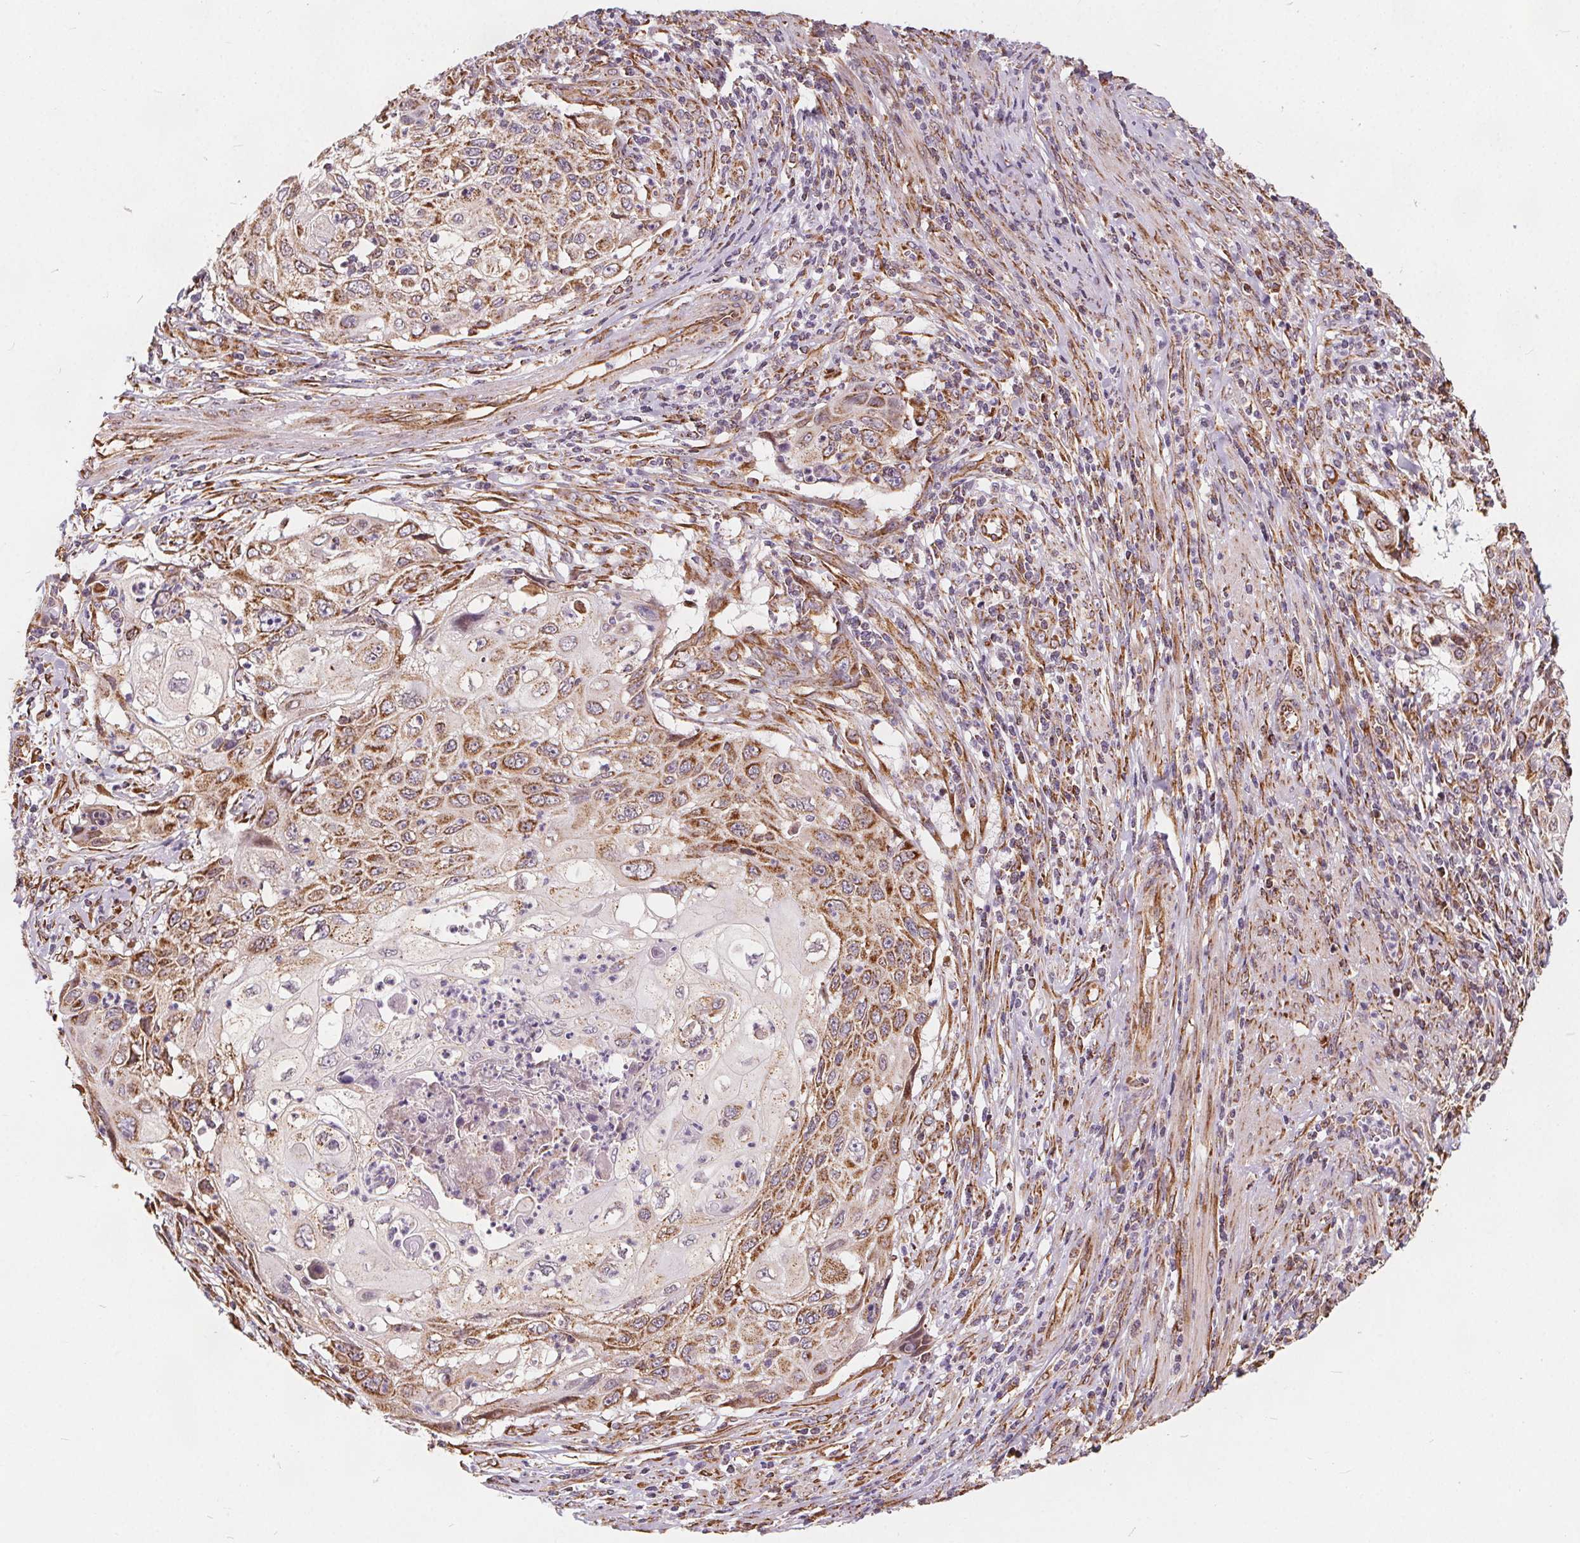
{"staining": {"intensity": "moderate", "quantity": "25%-75%", "location": "cytoplasmic/membranous"}, "tissue": "cervical cancer", "cell_type": "Tumor cells", "image_type": "cancer", "snomed": [{"axis": "morphology", "description": "Squamous cell carcinoma, NOS"}, {"axis": "topography", "description": "Cervix"}], "caption": "Immunohistochemistry (IHC) of cervical squamous cell carcinoma exhibits medium levels of moderate cytoplasmic/membranous staining in approximately 25%-75% of tumor cells.", "gene": "PLSCR3", "patient": {"sex": "female", "age": 70}}